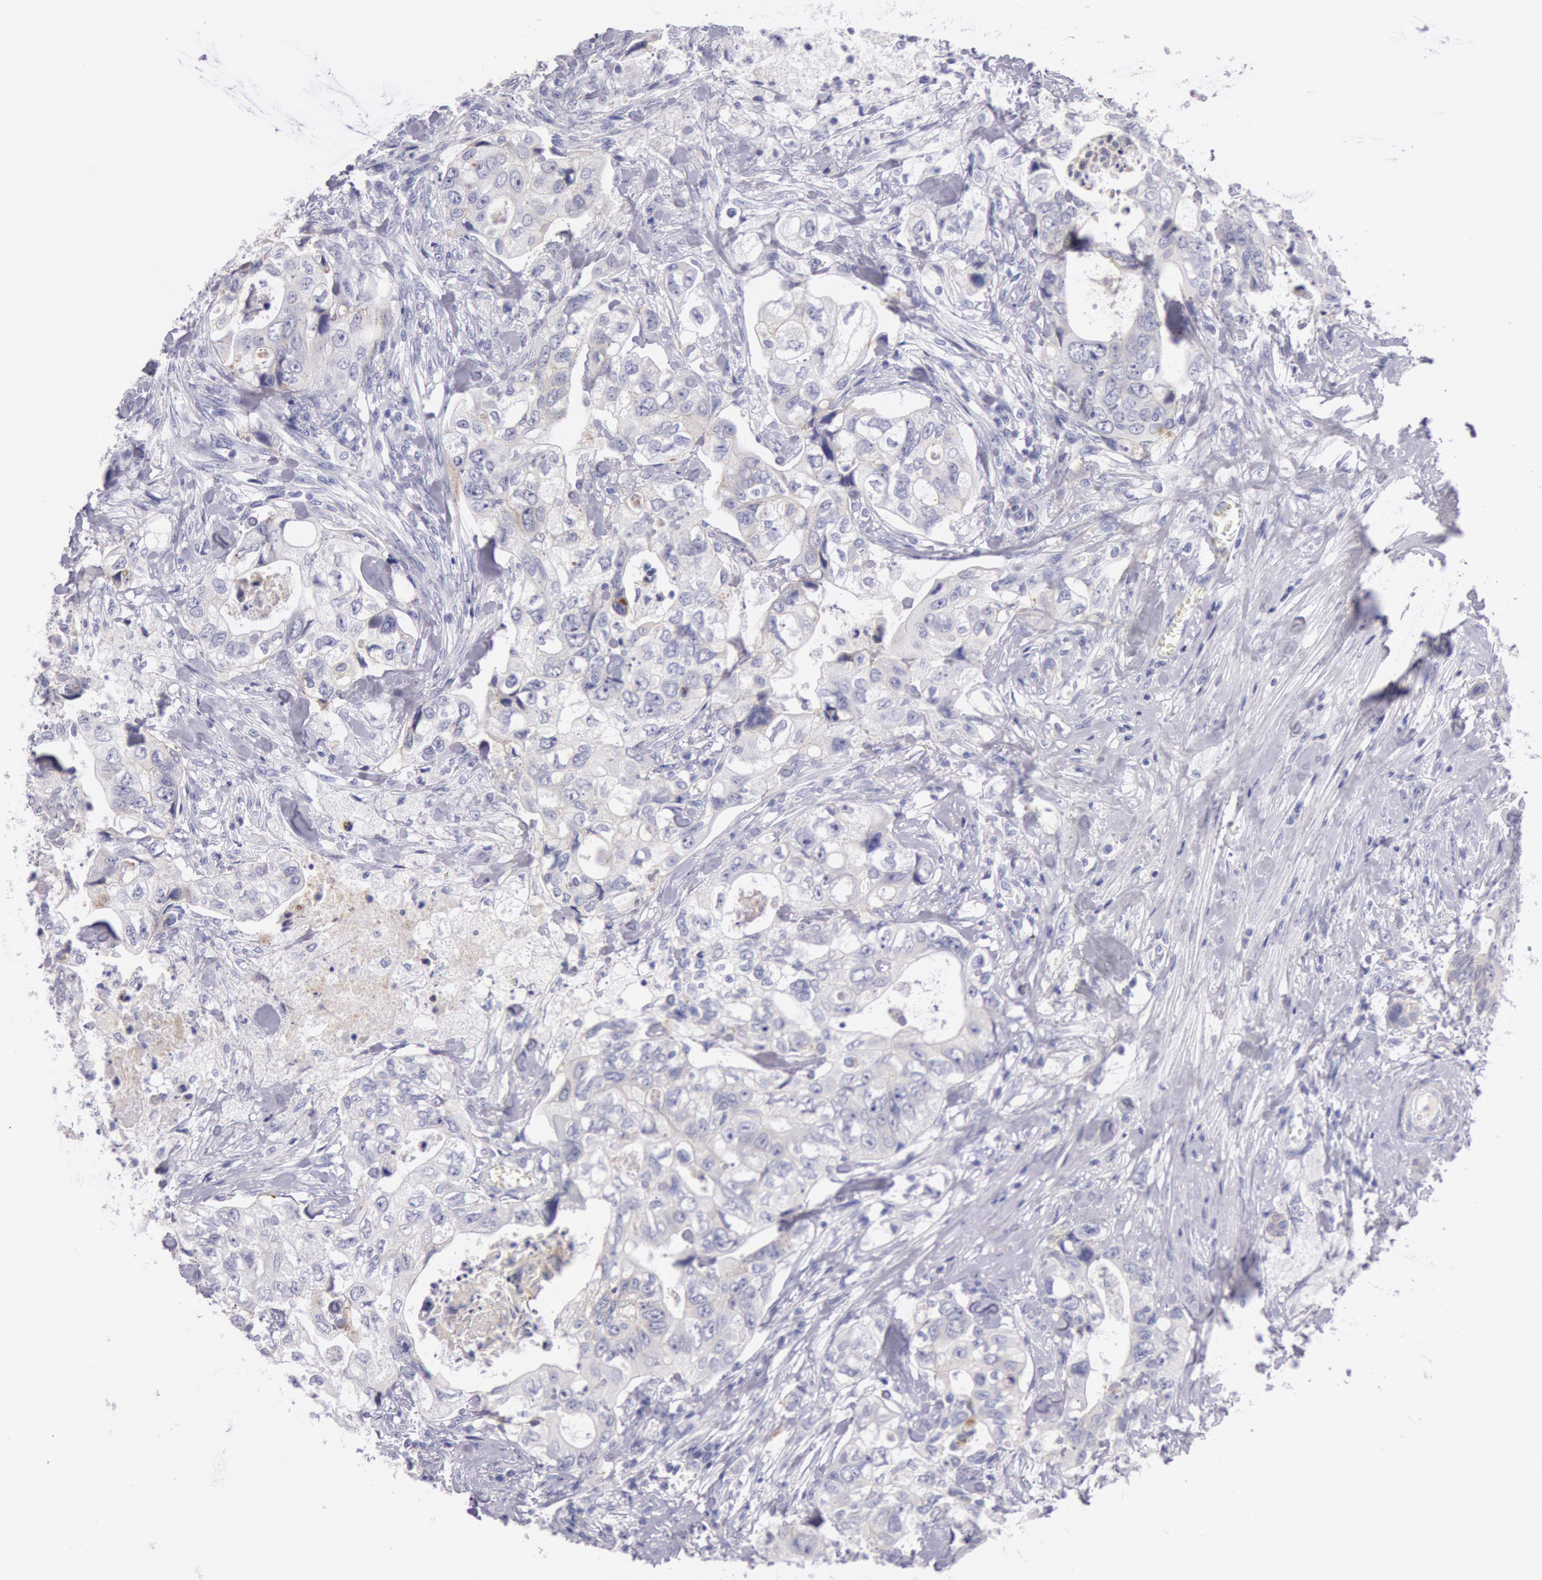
{"staining": {"intensity": "negative", "quantity": "none", "location": "none"}, "tissue": "colorectal cancer", "cell_type": "Tumor cells", "image_type": "cancer", "snomed": [{"axis": "morphology", "description": "Adenocarcinoma, NOS"}, {"axis": "topography", "description": "Rectum"}], "caption": "There is no significant staining in tumor cells of colorectal cancer (adenocarcinoma).", "gene": "EGFR", "patient": {"sex": "female", "age": 57}}